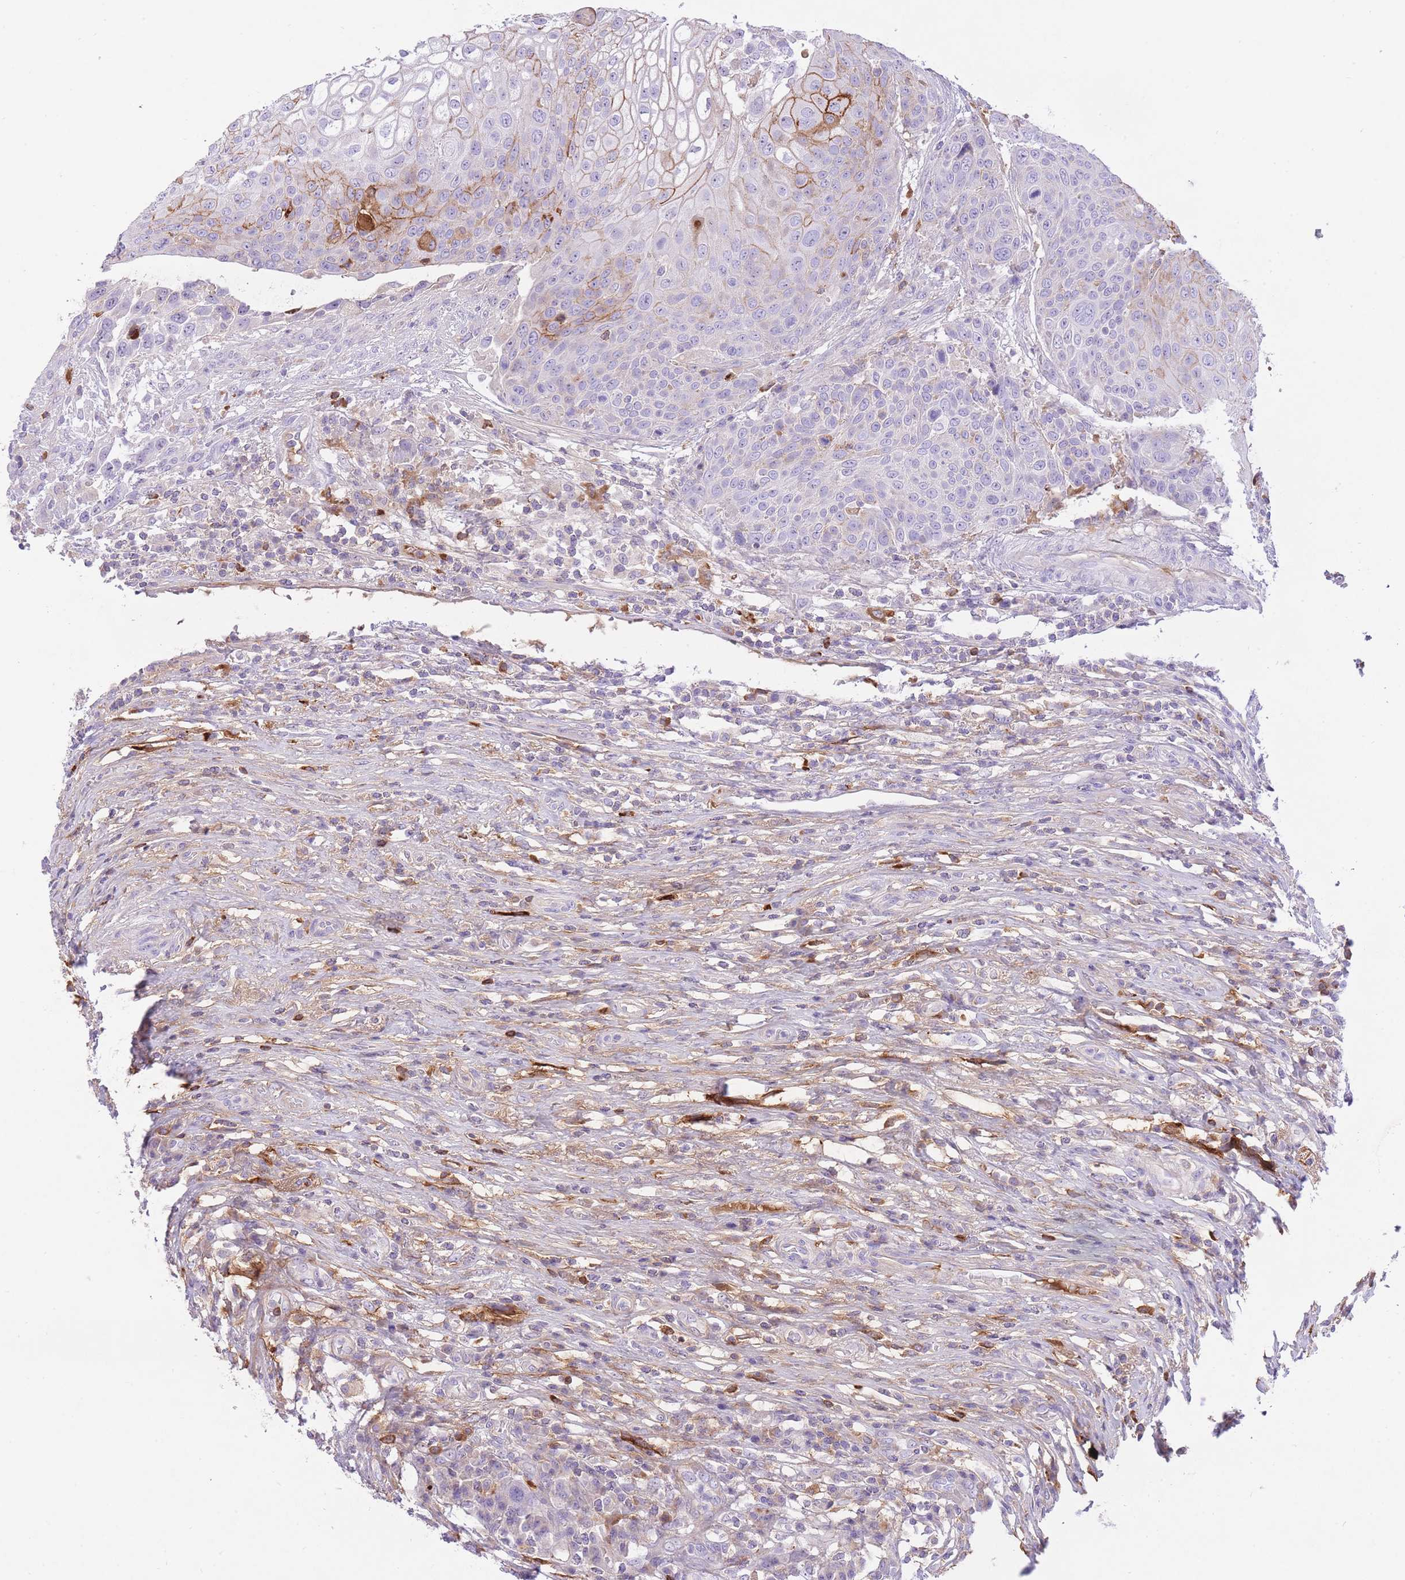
{"staining": {"intensity": "moderate", "quantity": "<25%", "location": "cytoplasmic/membranous"}, "tissue": "urothelial cancer", "cell_type": "Tumor cells", "image_type": "cancer", "snomed": [{"axis": "morphology", "description": "Urothelial carcinoma, High grade"}, {"axis": "topography", "description": "Urinary bladder"}], "caption": "Immunohistochemical staining of human urothelial carcinoma (high-grade) reveals low levels of moderate cytoplasmic/membranous expression in approximately <25% of tumor cells.", "gene": "HRG", "patient": {"sex": "female", "age": 70}}